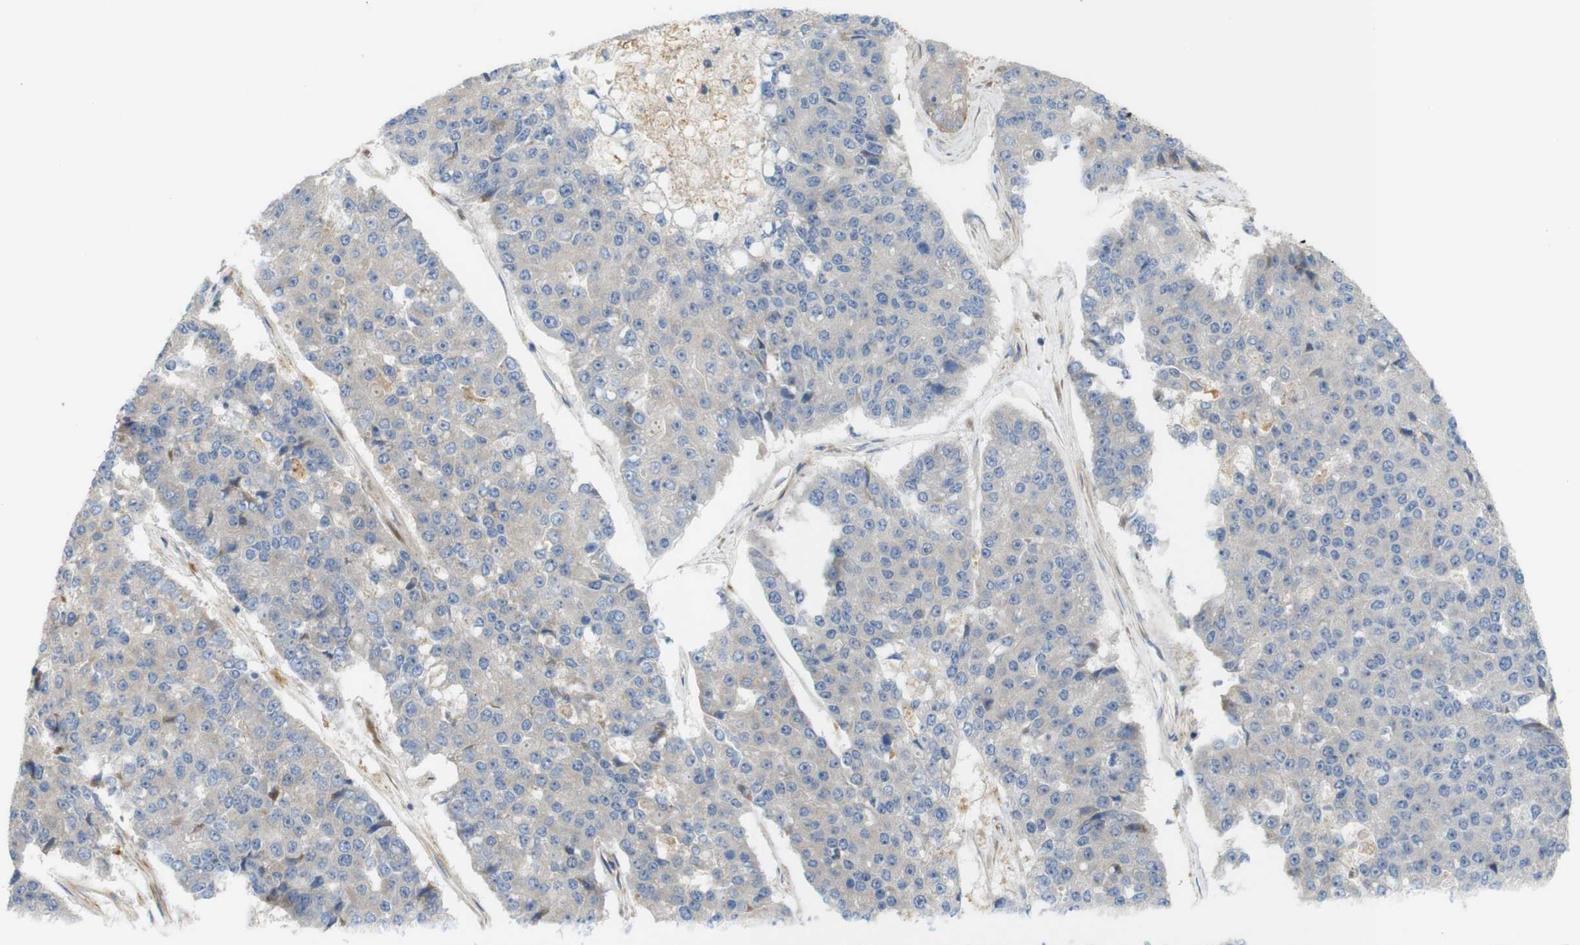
{"staining": {"intensity": "negative", "quantity": "none", "location": "none"}, "tissue": "pancreatic cancer", "cell_type": "Tumor cells", "image_type": "cancer", "snomed": [{"axis": "morphology", "description": "Adenocarcinoma, NOS"}, {"axis": "topography", "description": "Pancreas"}], "caption": "IHC photomicrograph of pancreatic cancer stained for a protein (brown), which demonstrates no expression in tumor cells.", "gene": "RPTOR", "patient": {"sex": "male", "age": 50}}